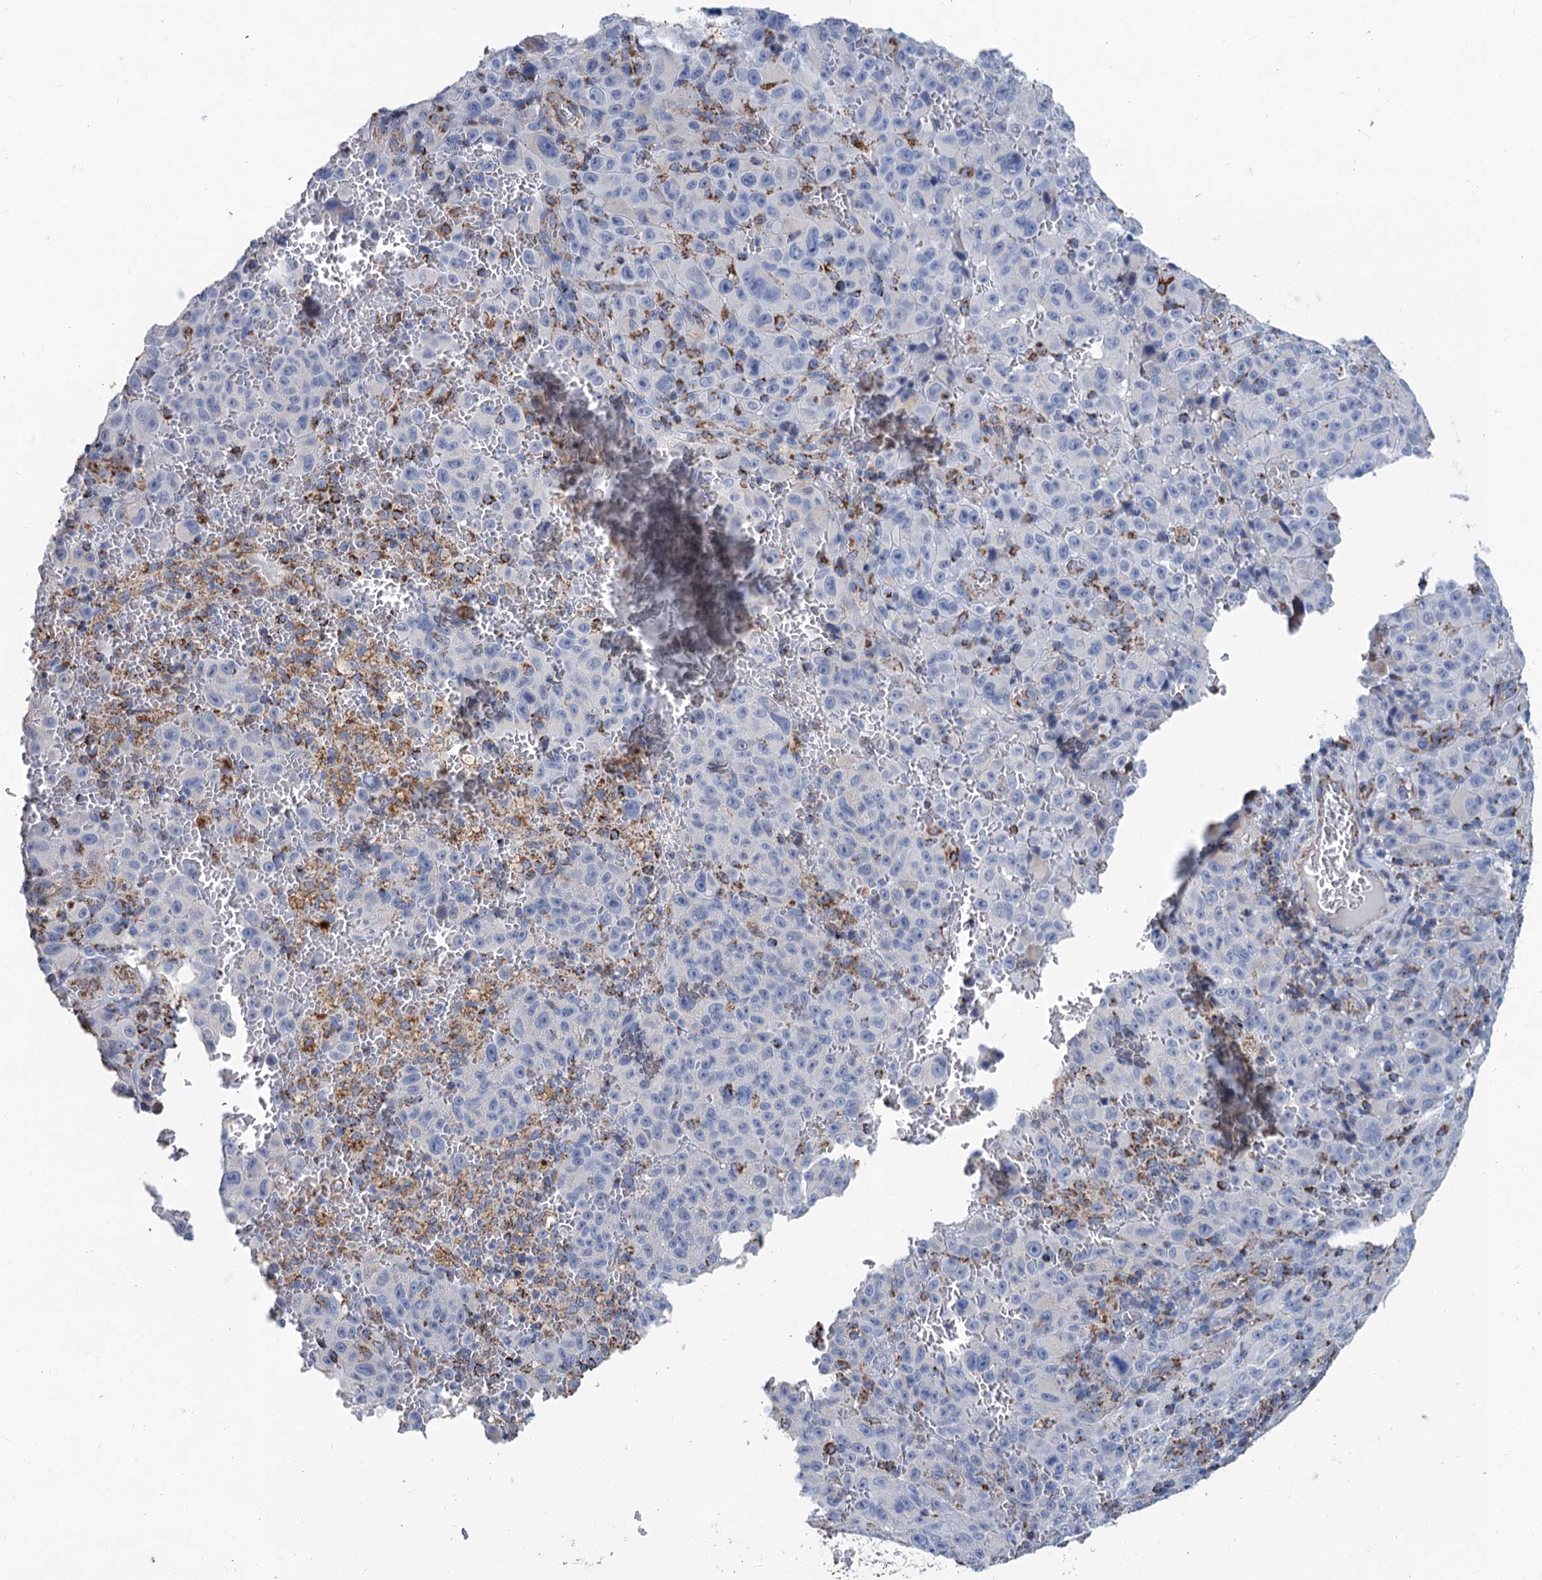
{"staining": {"intensity": "negative", "quantity": "none", "location": "none"}, "tissue": "melanoma", "cell_type": "Tumor cells", "image_type": "cancer", "snomed": [{"axis": "morphology", "description": "Malignant melanoma, NOS"}, {"axis": "topography", "description": "Skin"}], "caption": "The immunohistochemistry (IHC) photomicrograph has no significant staining in tumor cells of melanoma tissue.", "gene": "IVD", "patient": {"sex": "female", "age": 82}}